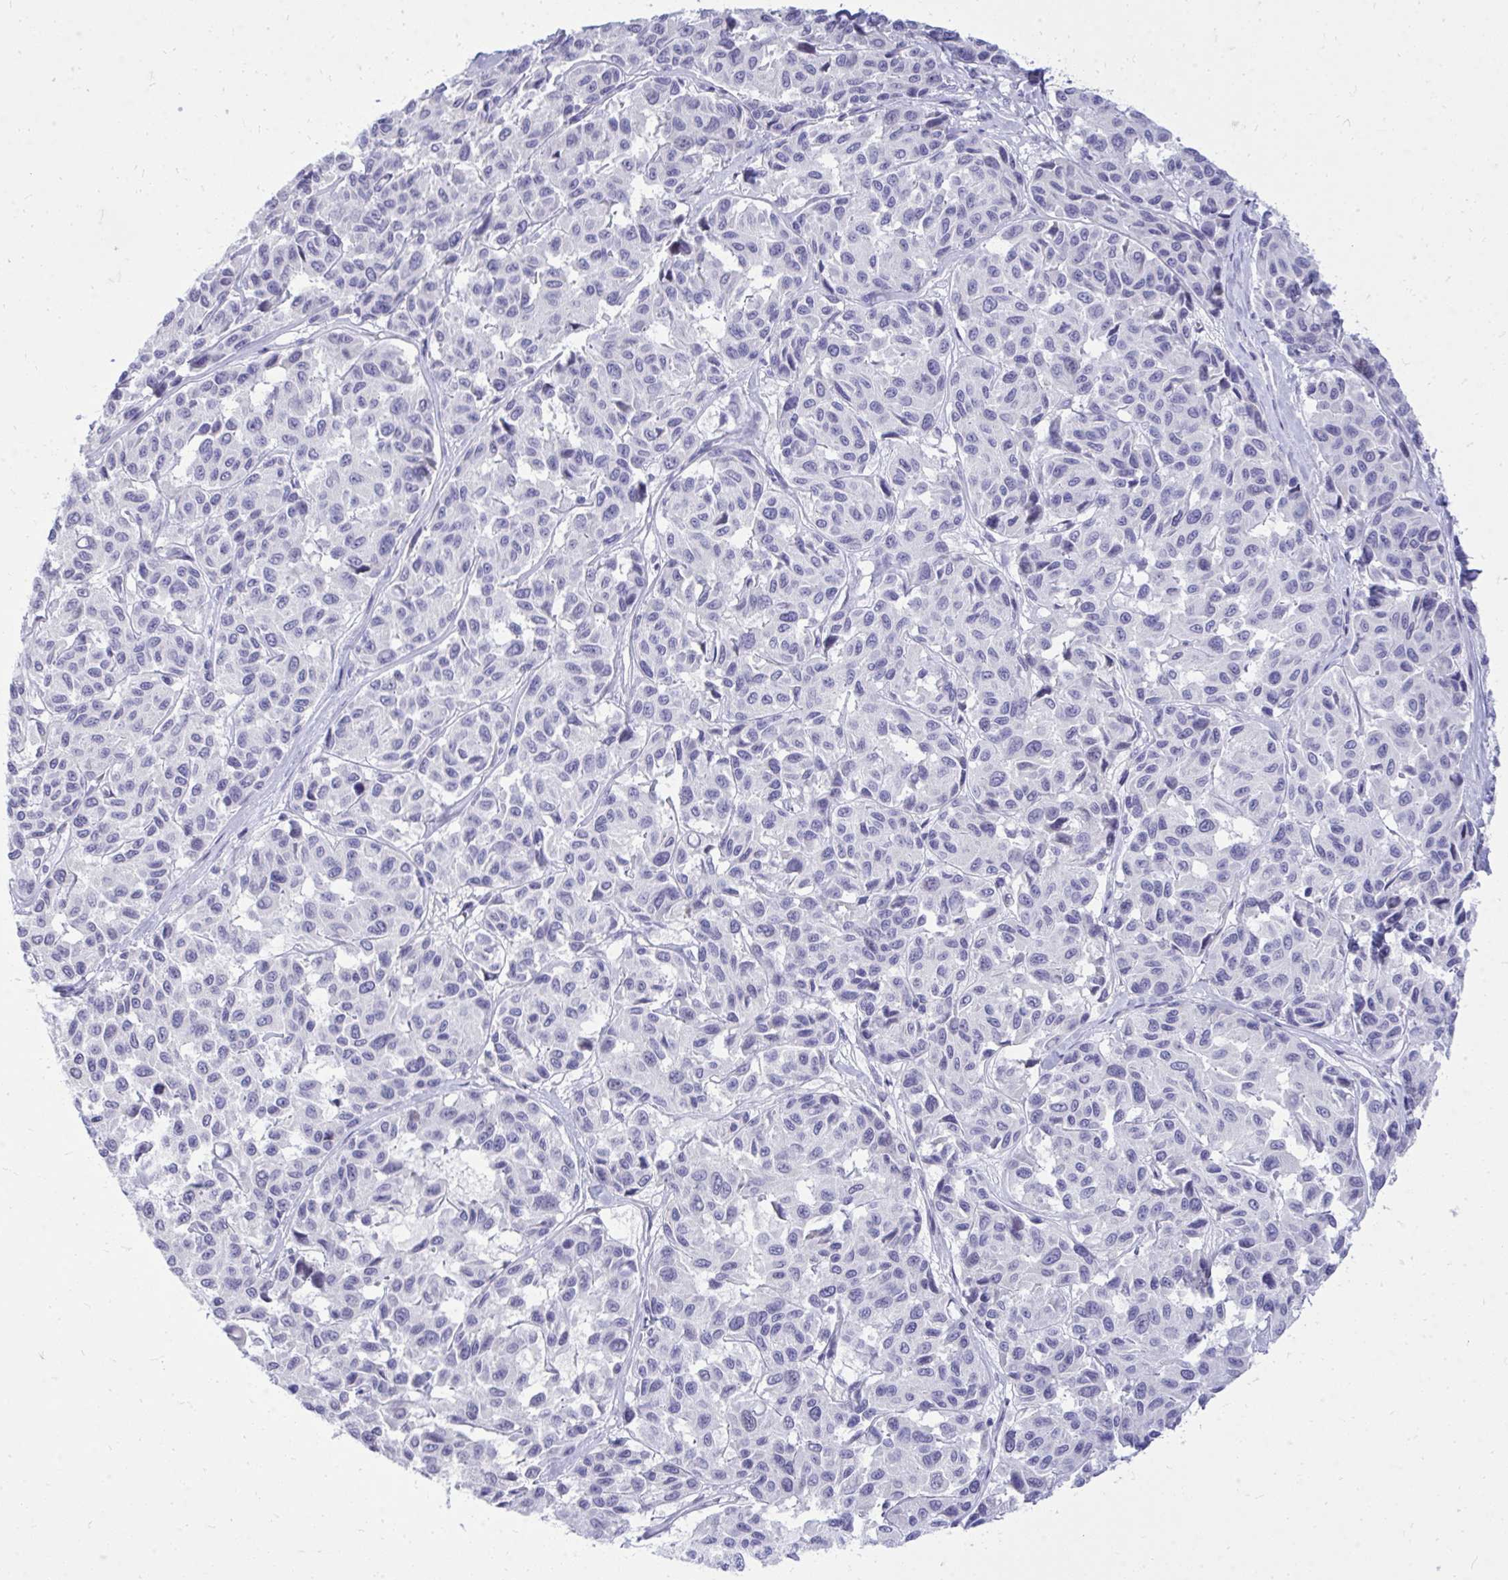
{"staining": {"intensity": "negative", "quantity": "none", "location": "none"}, "tissue": "melanoma", "cell_type": "Tumor cells", "image_type": "cancer", "snomed": [{"axis": "morphology", "description": "Malignant melanoma, NOS"}, {"axis": "topography", "description": "Skin"}], "caption": "A photomicrograph of malignant melanoma stained for a protein reveals no brown staining in tumor cells.", "gene": "GABRA1", "patient": {"sex": "female", "age": 66}}